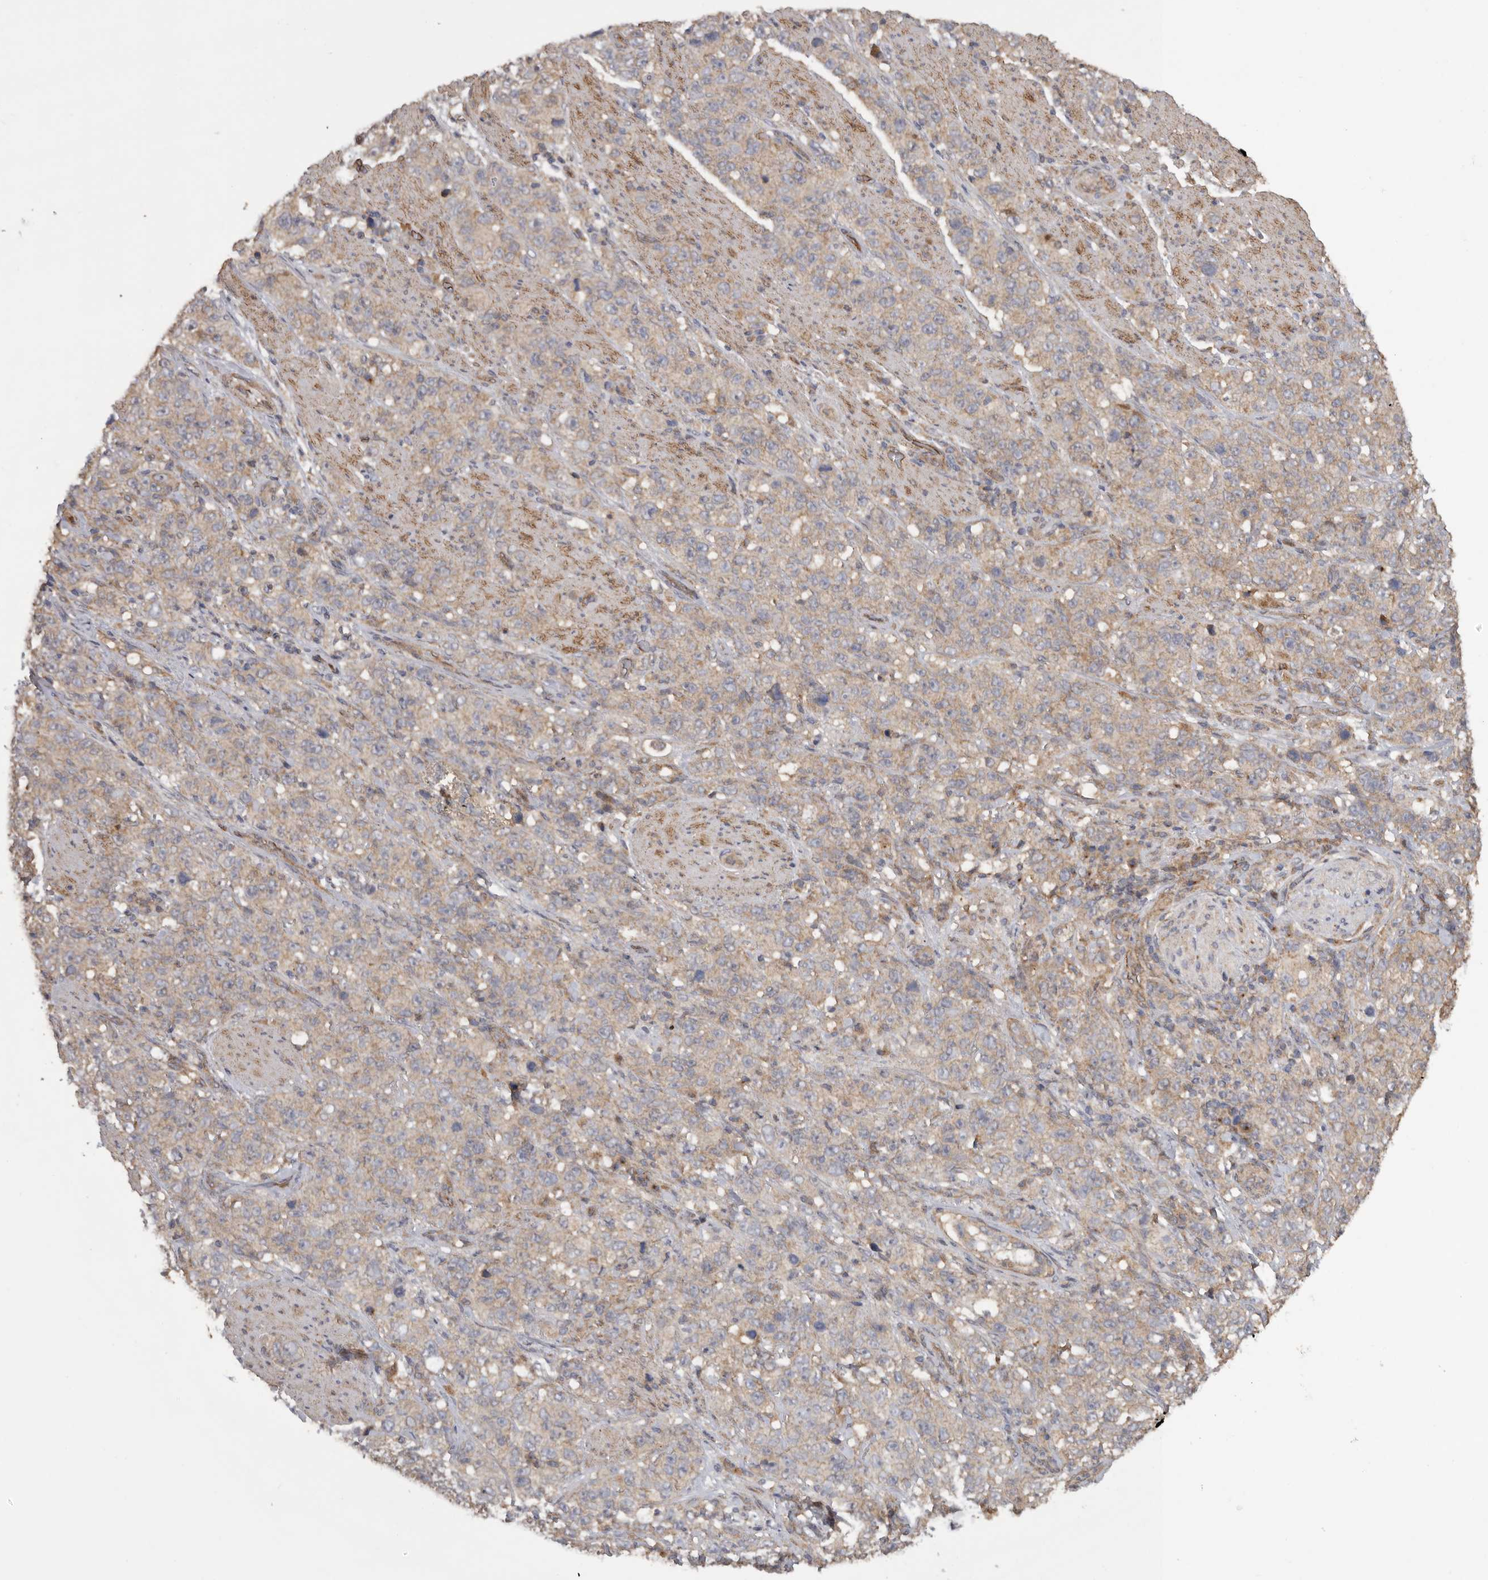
{"staining": {"intensity": "weak", "quantity": ">75%", "location": "cytoplasmic/membranous"}, "tissue": "stomach cancer", "cell_type": "Tumor cells", "image_type": "cancer", "snomed": [{"axis": "morphology", "description": "Adenocarcinoma, NOS"}, {"axis": "topography", "description": "Stomach"}], "caption": "The image displays immunohistochemical staining of adenocarcinoma (stomach). There is weak cytoplasmic/membranous staining is present in approximately >75% of tumor cells.", "gene": "PODXL2", "patient": {"sex": "male", "age": 48}}